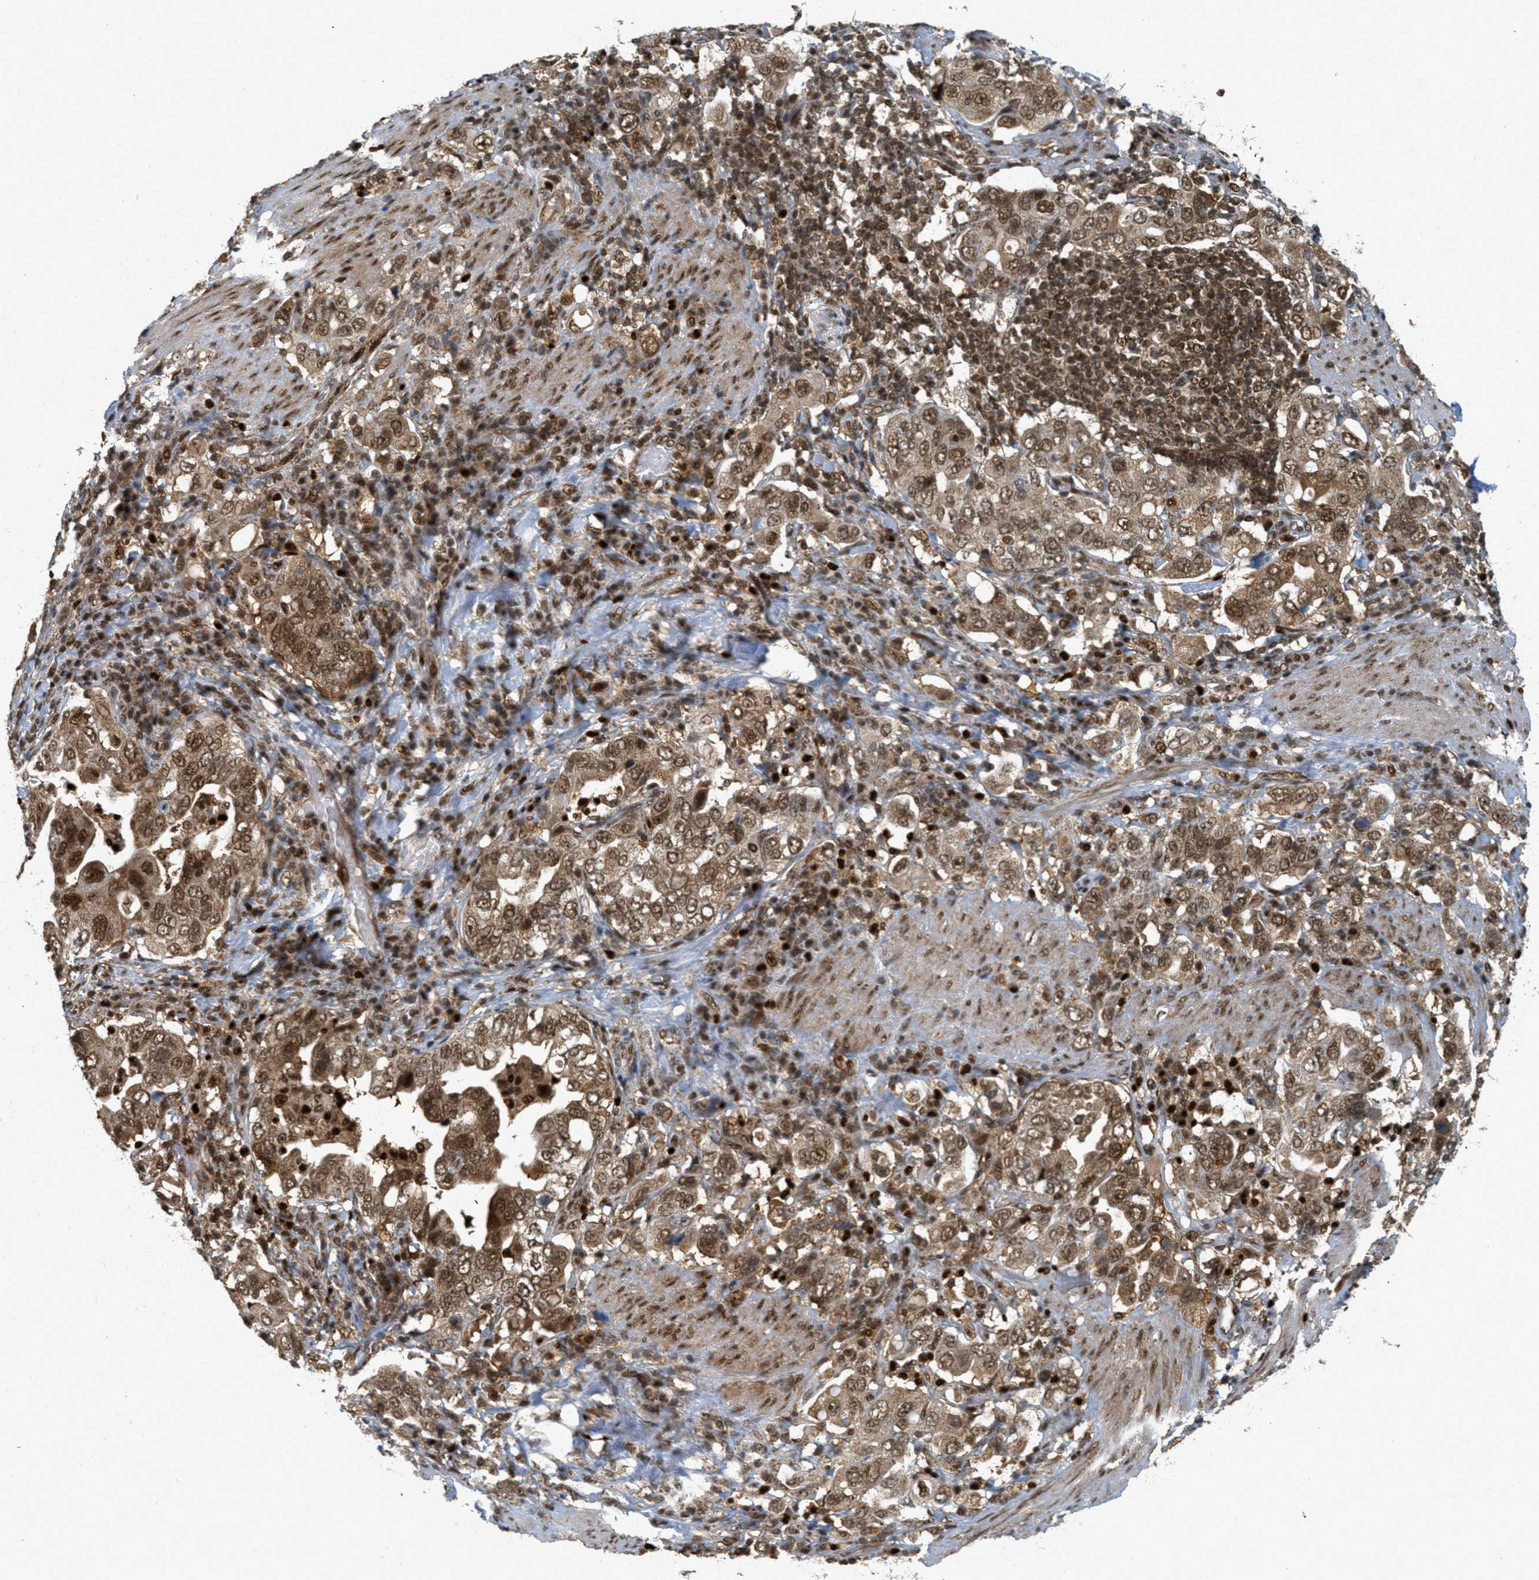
{"staining": {"intensity": "strong", "quantity": ">75%", "location": "cytoplasmic/membranous,nuclear"}, "tissue": "stomach cancer", "cell_type": "Tumor cells", "image_type": "cancer", "snomed": [{"axis": "morphology", "description": "Adenocarcinoma, NOS"}, {"axis": "topography", "description": "Stomach, upper"}], "caption": "Stomach cancer (adenocarcinoma) stained with immunohistochemistry reveals strong cytoplasmic/membranous and nuclear staining in about >75% of tumor cells. Using DAB (3,3'-diaminobenzidine) (brown) and hematoxylin (blue) stains, captured at high magnification using brightfield microscopy.", "gene": "TLK1", "patient": {"sex": "male", "age": 62}}